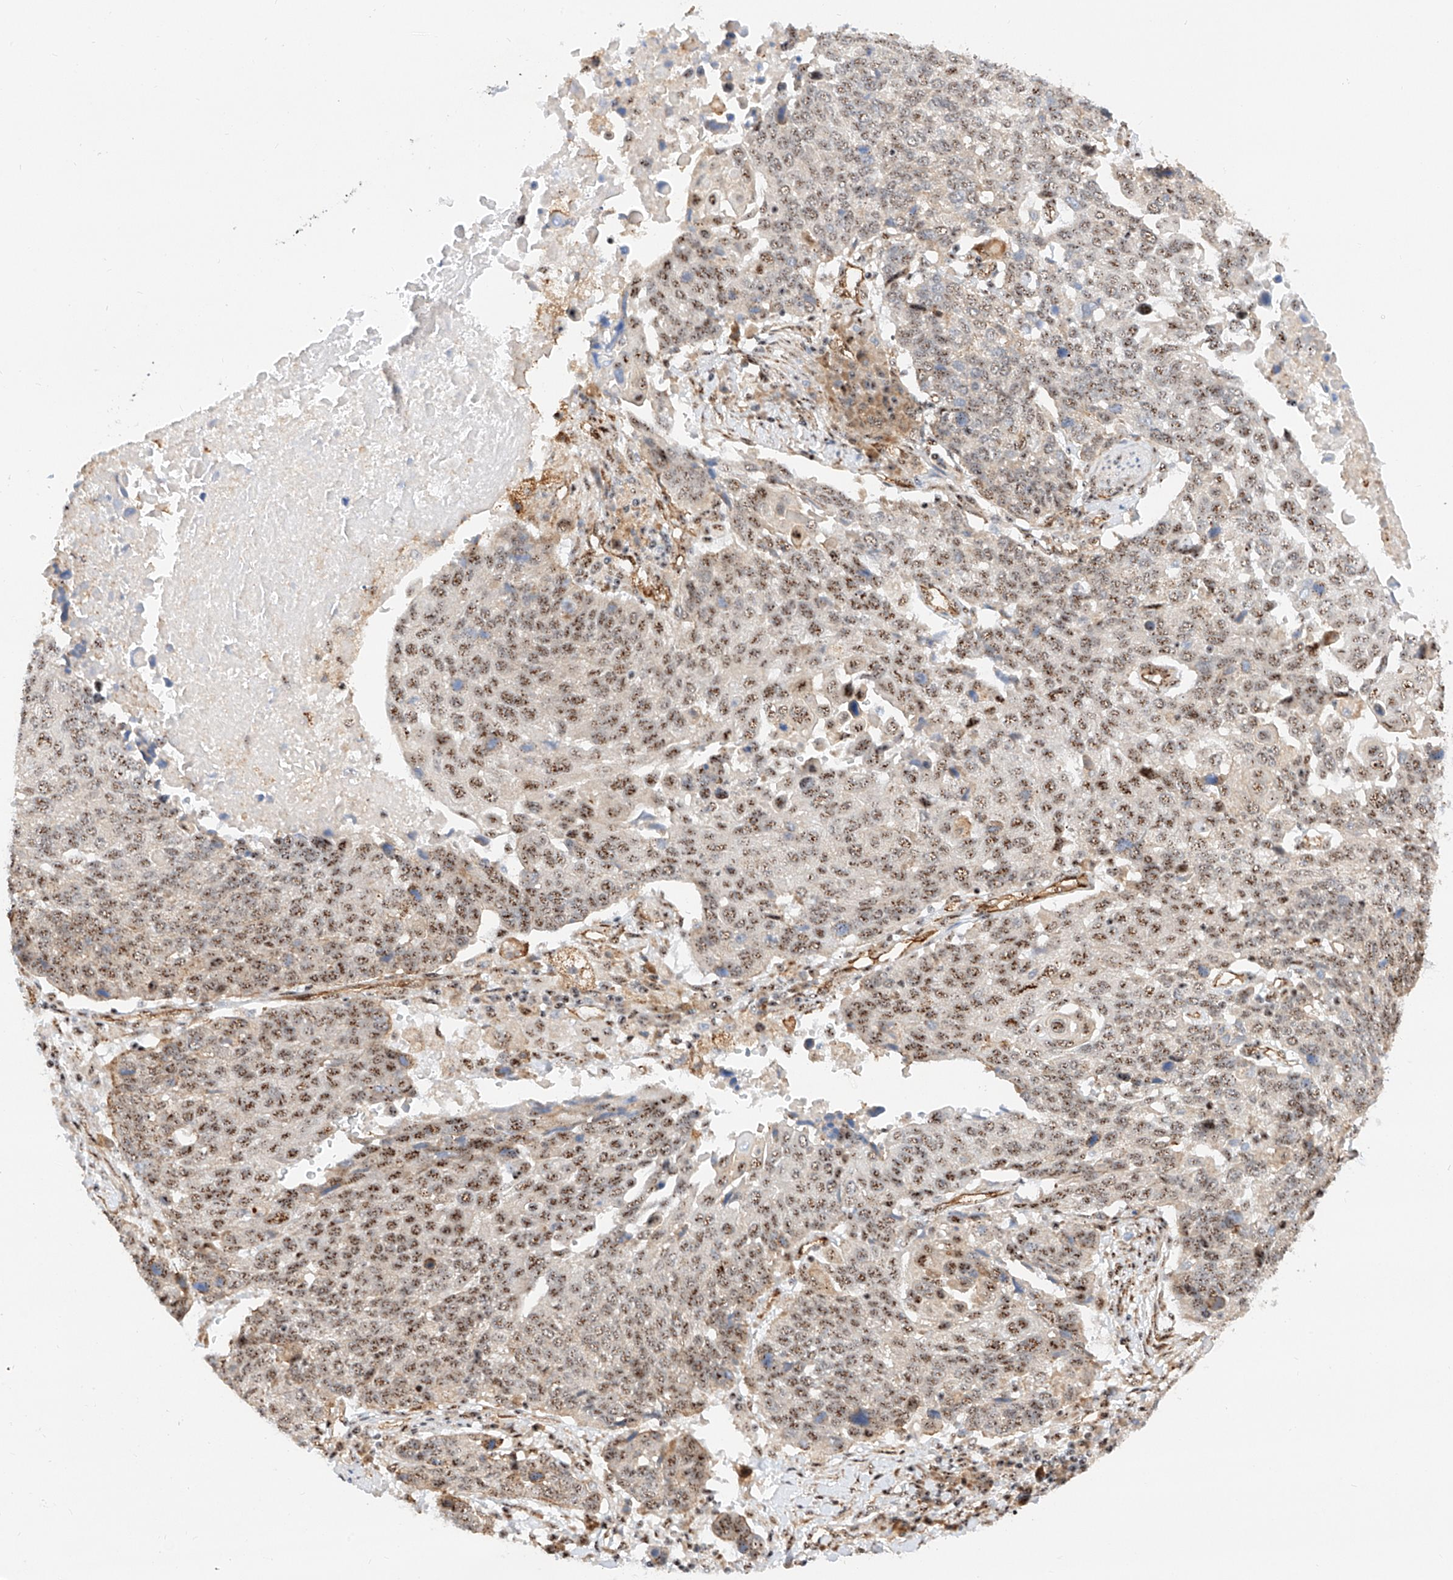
{"staining": {"intensity": "moderate", "quantity": ">75%", "location": "nuclear"}, "tissue": "lung cancer", "cell_type": "Tumor cells", "image_type": "cancer", "snomed": [{"axis": "morphology", "description": "Squamous cell carcinoma, NOS"}, {"axis": "topography", "description": "Lung"}], "caption": "Squamous cell carcinoma (lung) stained with DAB (3,3'-diaminobenzidine) IHC exhibits medium levels of moderate nuclear staining in about >75% of tumor cells. Nuclei are stained in blue.", "gene": "ATXN7L2", "patient": {"sex": "male", "age": 66}}